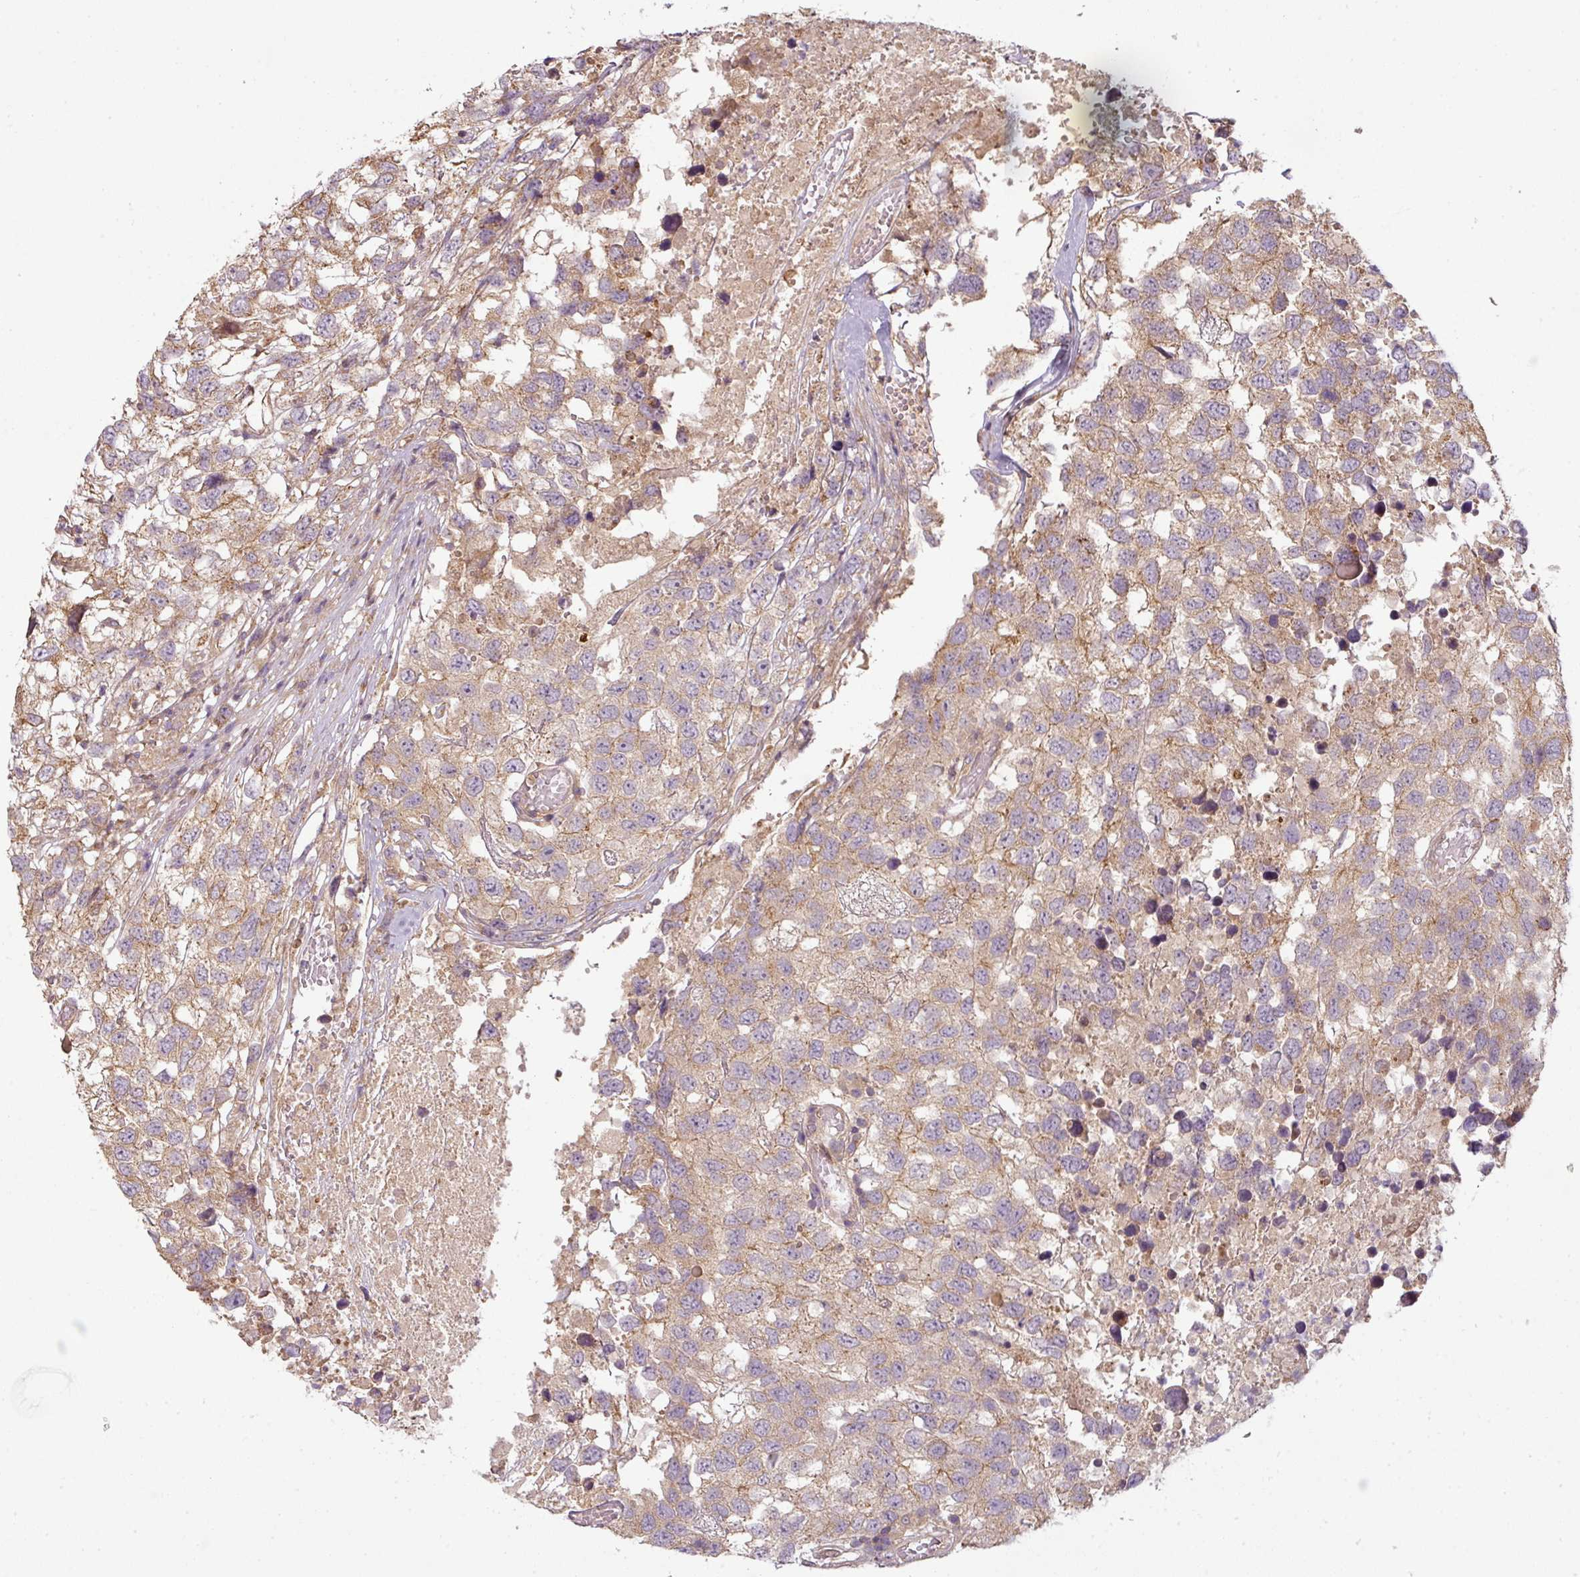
{"staining": {"intensity": "weak", "quantity": "25%-75%", "location": "cytoplasmic/membranous"}, "tissue": "testis cancer", "cell_type": "Tumor cells", "image_type": "cancer", "snomed": [{"axis": "morphology", "description": "Carcinoma, Embryonal, NOS"}, {"axis": "topography", "description": "Testis"}], "caption": "Human testis embryonal carcinoma stained for a protein (brown) displays weak cytoplasmic/membranous positive expression in about 25%-75% of tumor cells.", "gene": "RNF31", "patient": {"sex": "male", "age": 83}}